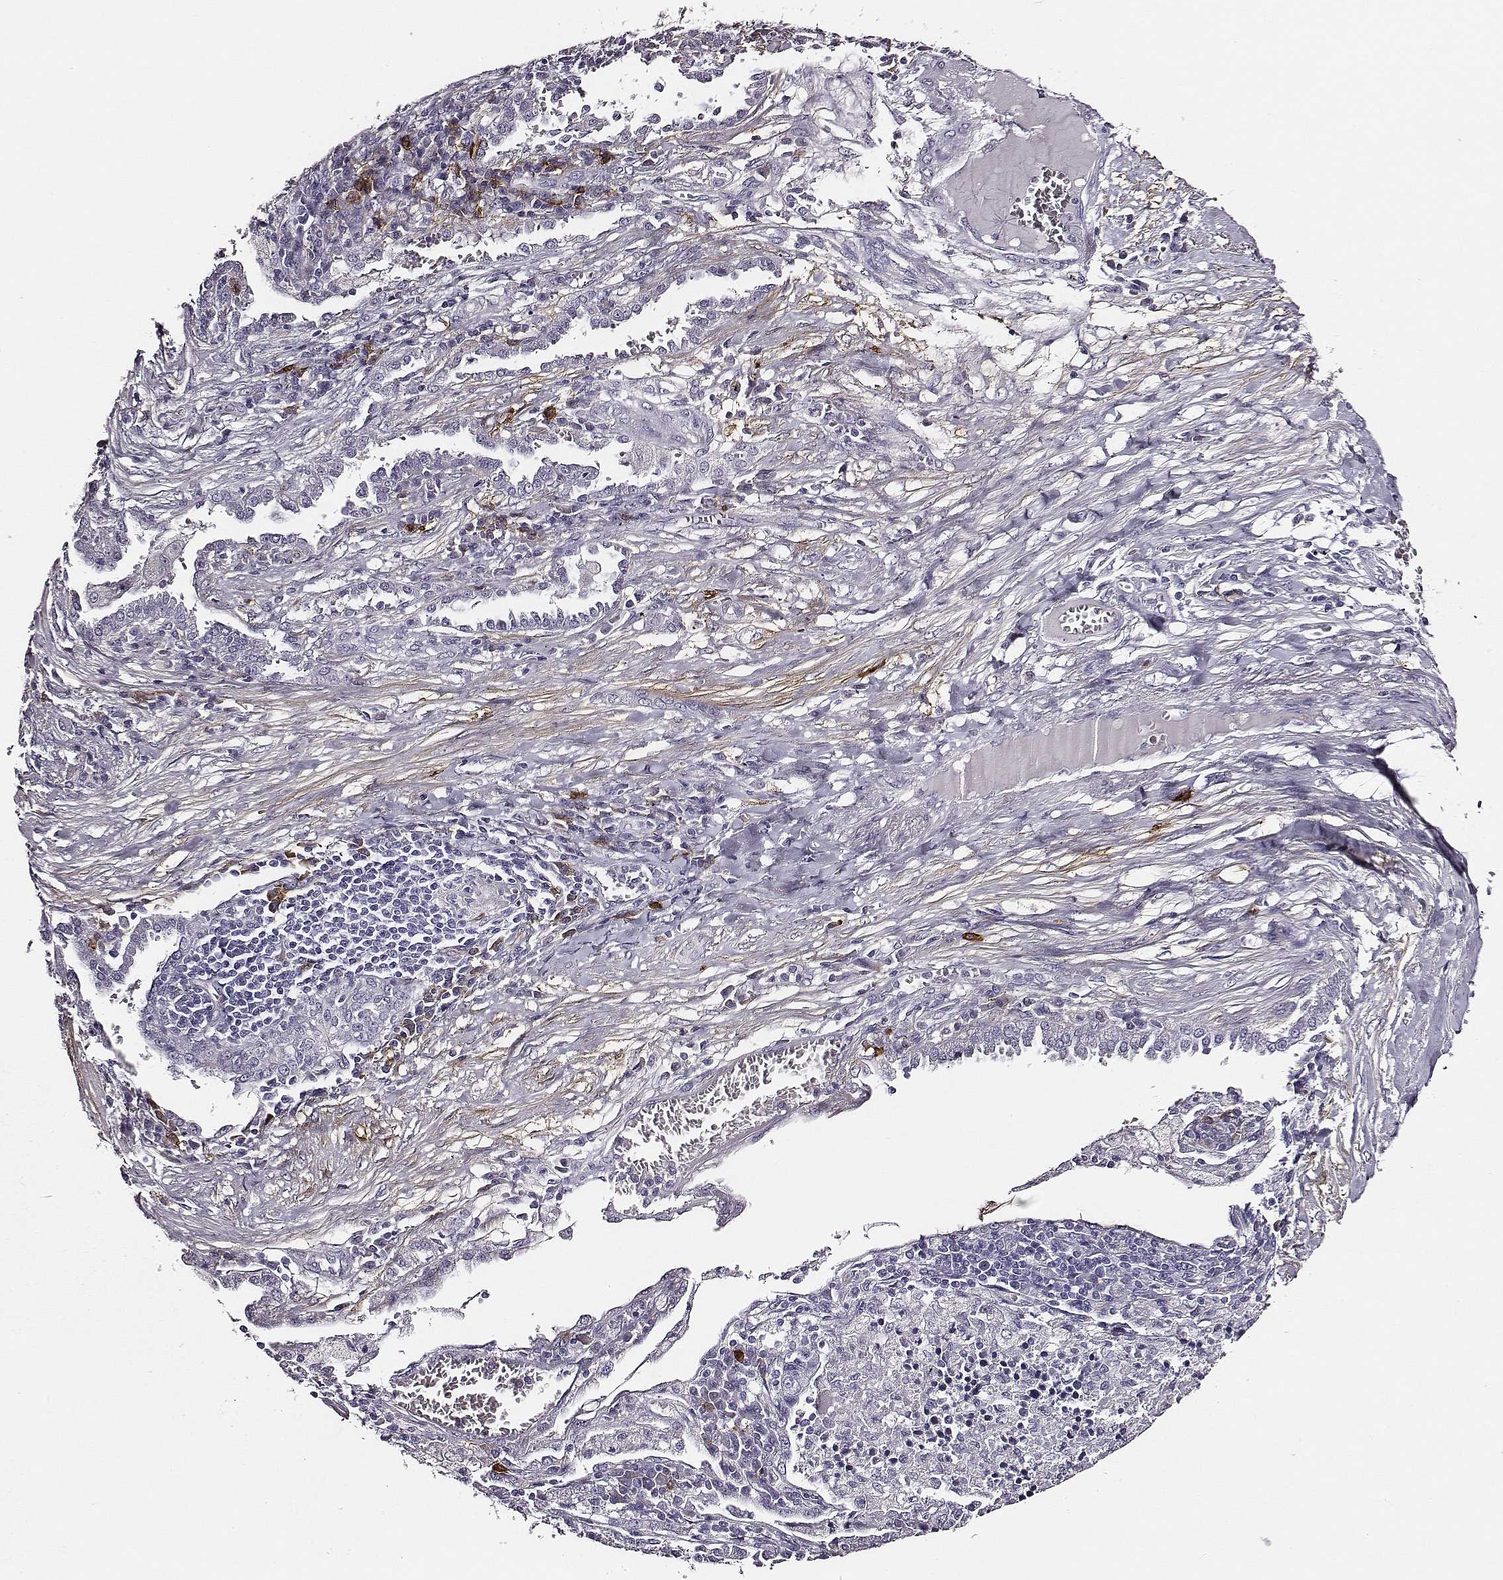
{"staining": {"intensity": "negative", "quantity": "none", "location": "none"}, "tissue": "lung cancer", "cell_type": "Tumor cells", "image_type": "cancer", "snomed": [{"axis": "morphology", "description": "Adenocarcinoma, NOS"}, {"axis": "topography", "description": "Lung"}], "caption": "Protein analysis of lung cancer demonstrates no significant positivity in tumor cells.", "gene": "DPEP1", "patient": {"sex": "male", "age": 57}}